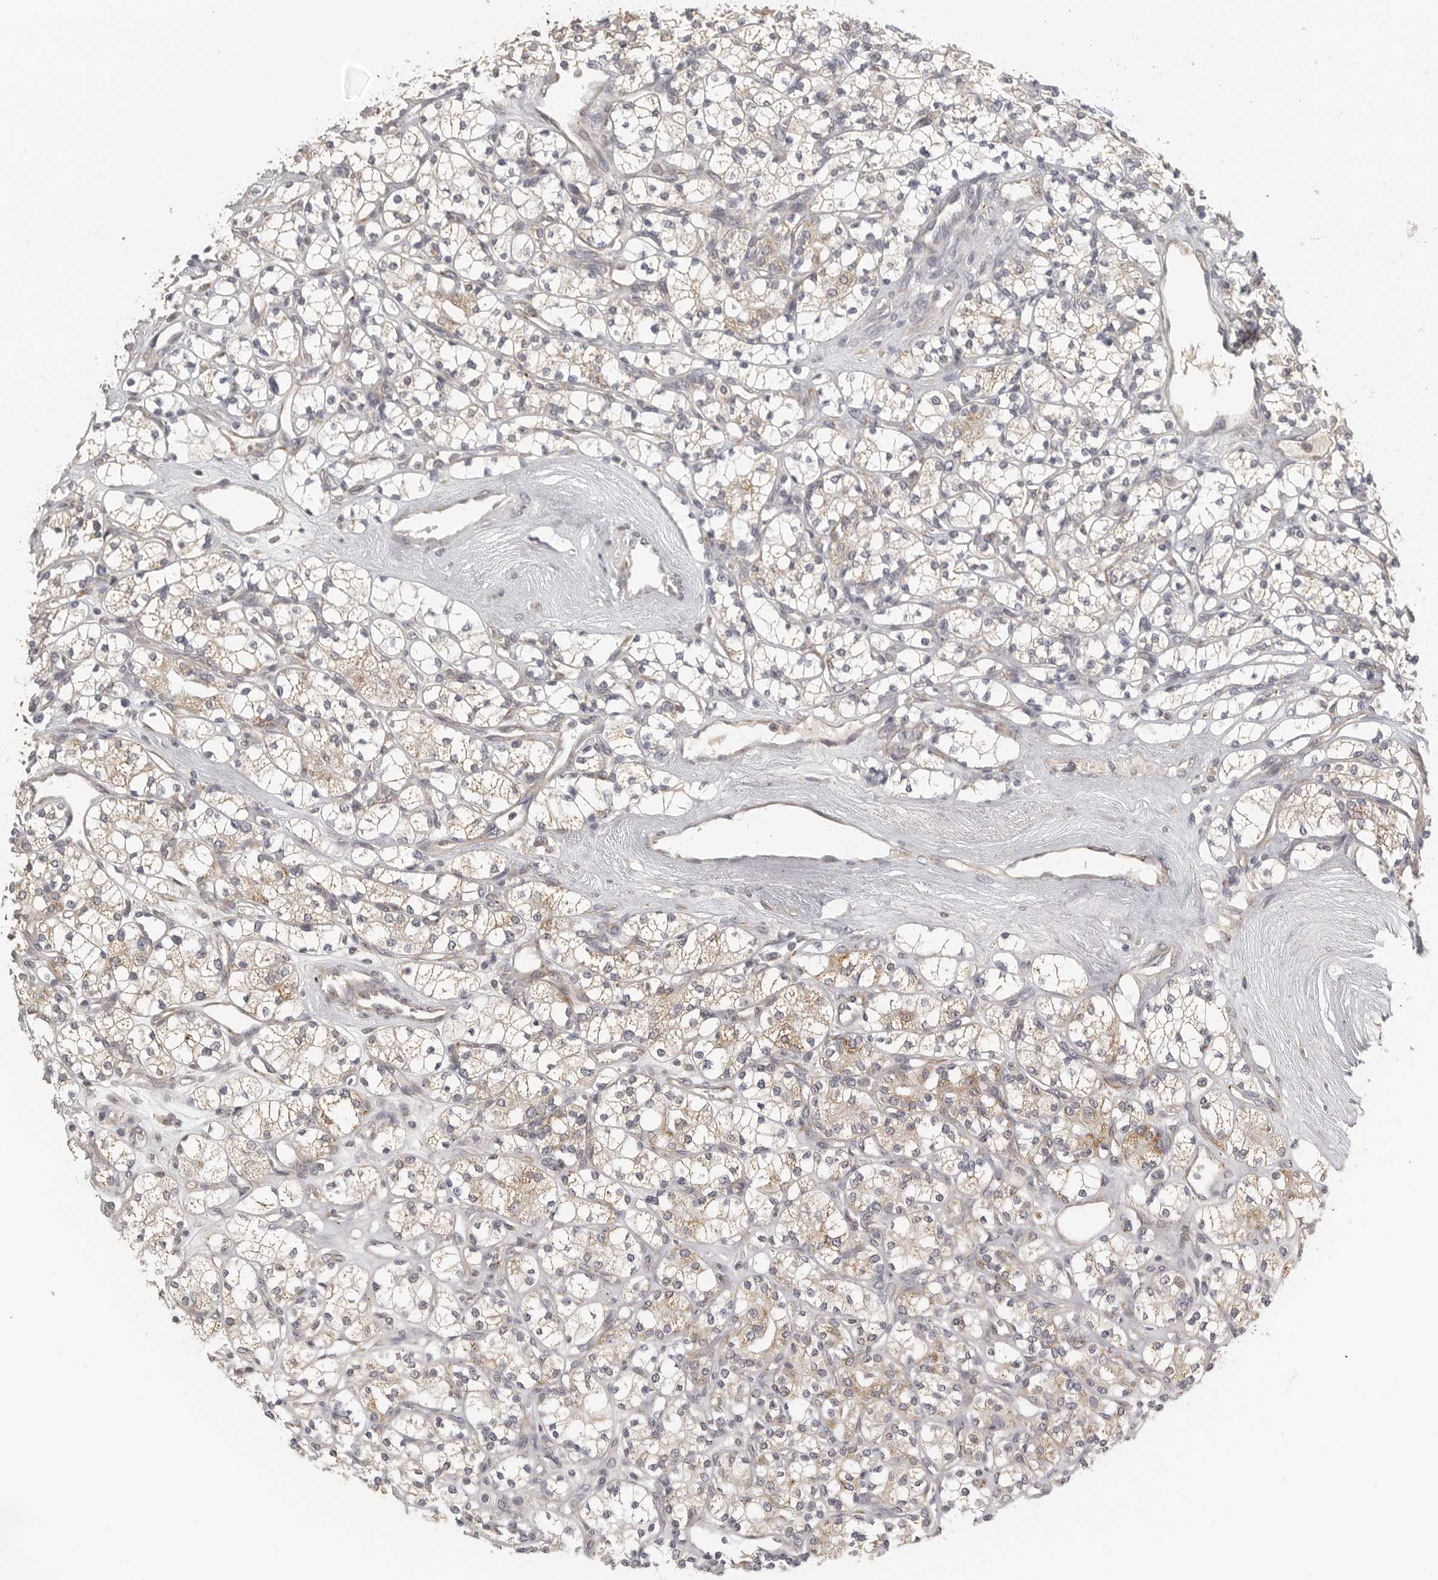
{"staining": {"intensity": "weak", "quantity": "<25%", "location": "cytoplasmic/membranous"}, "tissue": "renal cancer", "cell_type": "Tumor cells", "image_type": "cancer", "snomed": [{"axis": "morphology", "description": "Adenocarcinoma, NOS"}, {"axis": "topography", "description": "Kidney"}], "caption": "The IHC image has no significant staining in tumor cells of renal cancer tissue. (Brightfield microscopy of DAB (3,3'-diaminobenzidine) IHC at high magnification).", "gene": "RXFP3", "patient": {"sex": "male", "age": 77}}